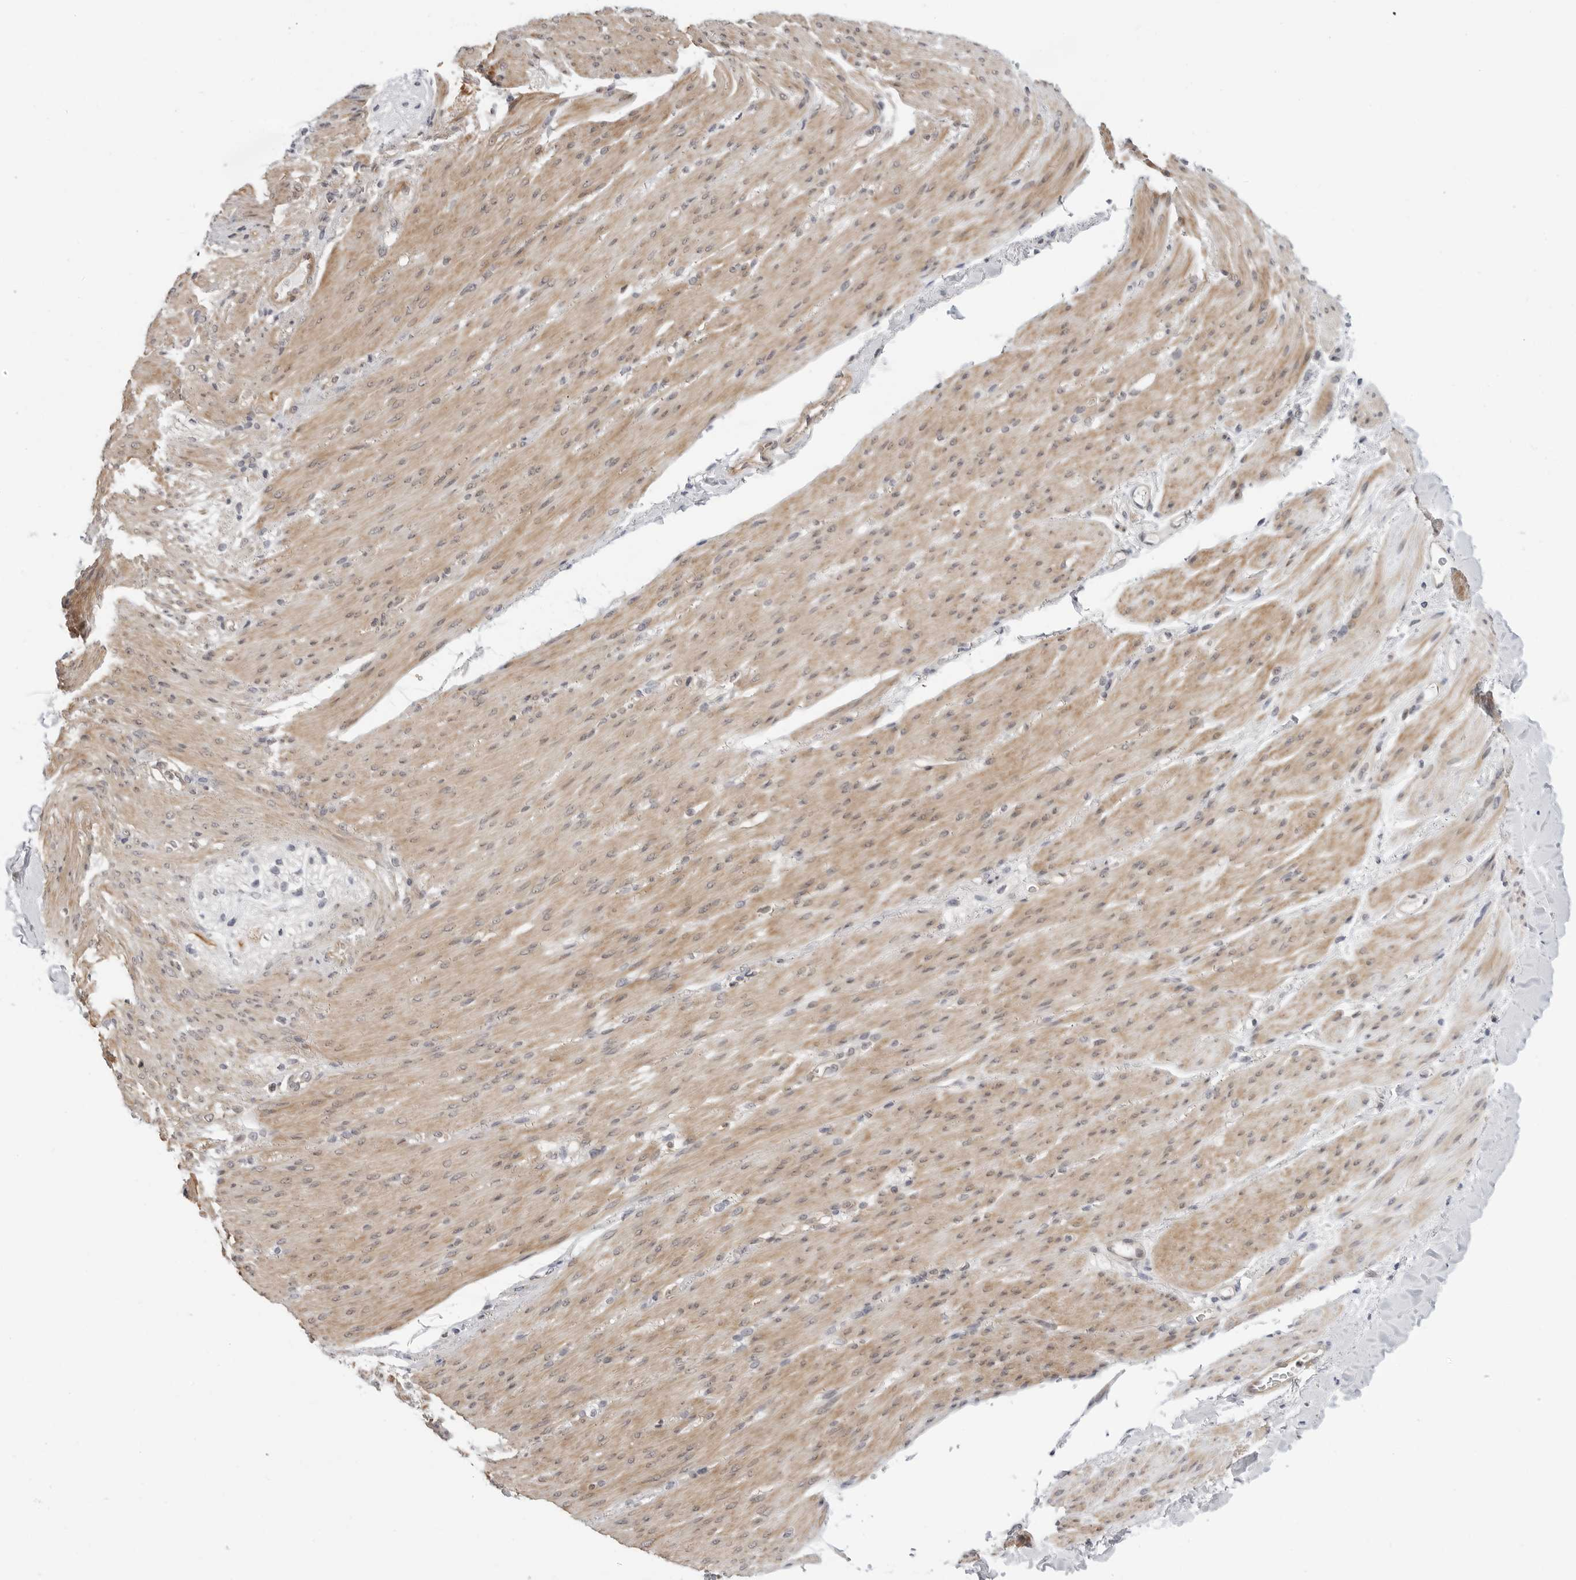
{"staining": {"intensity": "moderate", "quantity": ">75%", "location": "cytoplasmic/membranous"}, "tissue": "smooth muscle", "cell_type": "Smooth muscle cells", "image_type": "normal", "snomed": [{"axis": "morphology", "description": "Normal tissue, NOS"}, {"axis": "topography", "description": "Colon"}, {"axis": "topography", "description": "Peripheral nerve tissue"}], "caption": "DAB (3,3'-diaminobenzidine) immunohistochemical staining of unremarkable smooth muscle demonstrates moderate cytoplasmic/membranous protein expression in approximately >75% of smooth muscle cells. Immunohistochemistry (ihc) stains the protein of interest in brown and the nuclei are stained blue.", "gene": "STXBP3", "patient": {"sex": "female", "age": 61}}